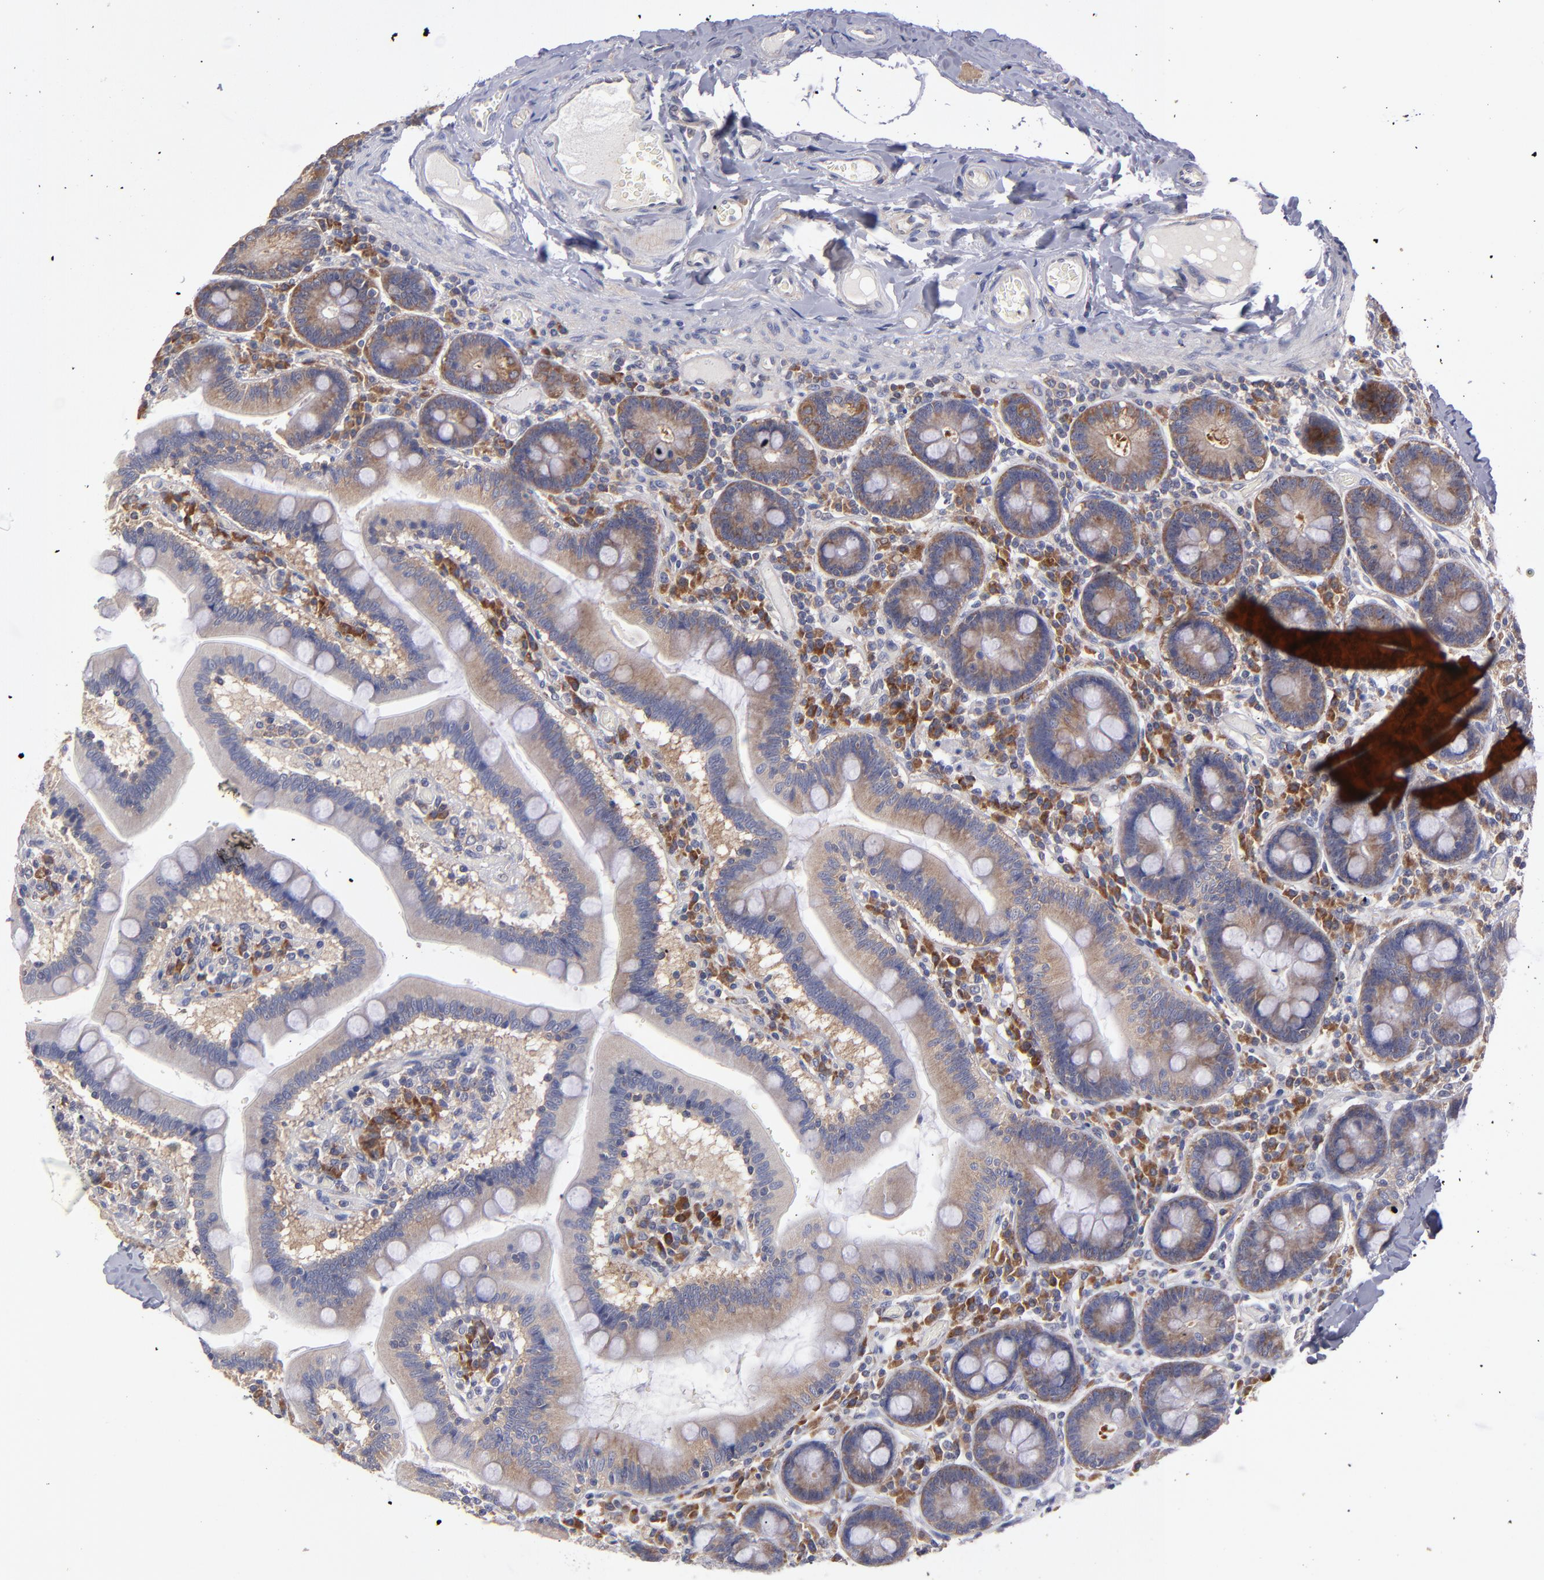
{"staining": {"intensity": "moderate", "quantity": ">75%", "location": "cytoplasmic/membranous"}, "tissue": "duodenum", "cell_type": "Glandular cells", "image_type": "normal", "snomed": [{"axis": "morphology", "description": "Normal tissue, NOS"}, {"axis": "topography", "description": "Duodenum"}], "caption": "Protein positivity by immunohistochemistry (IHC) demonstrates moderate cytoplasmic/membranous expression in approximately >75% of glandular cells in benign duodenum.", "gene": "EIF3L", "patient": {"sex": "male", "age": 66}}